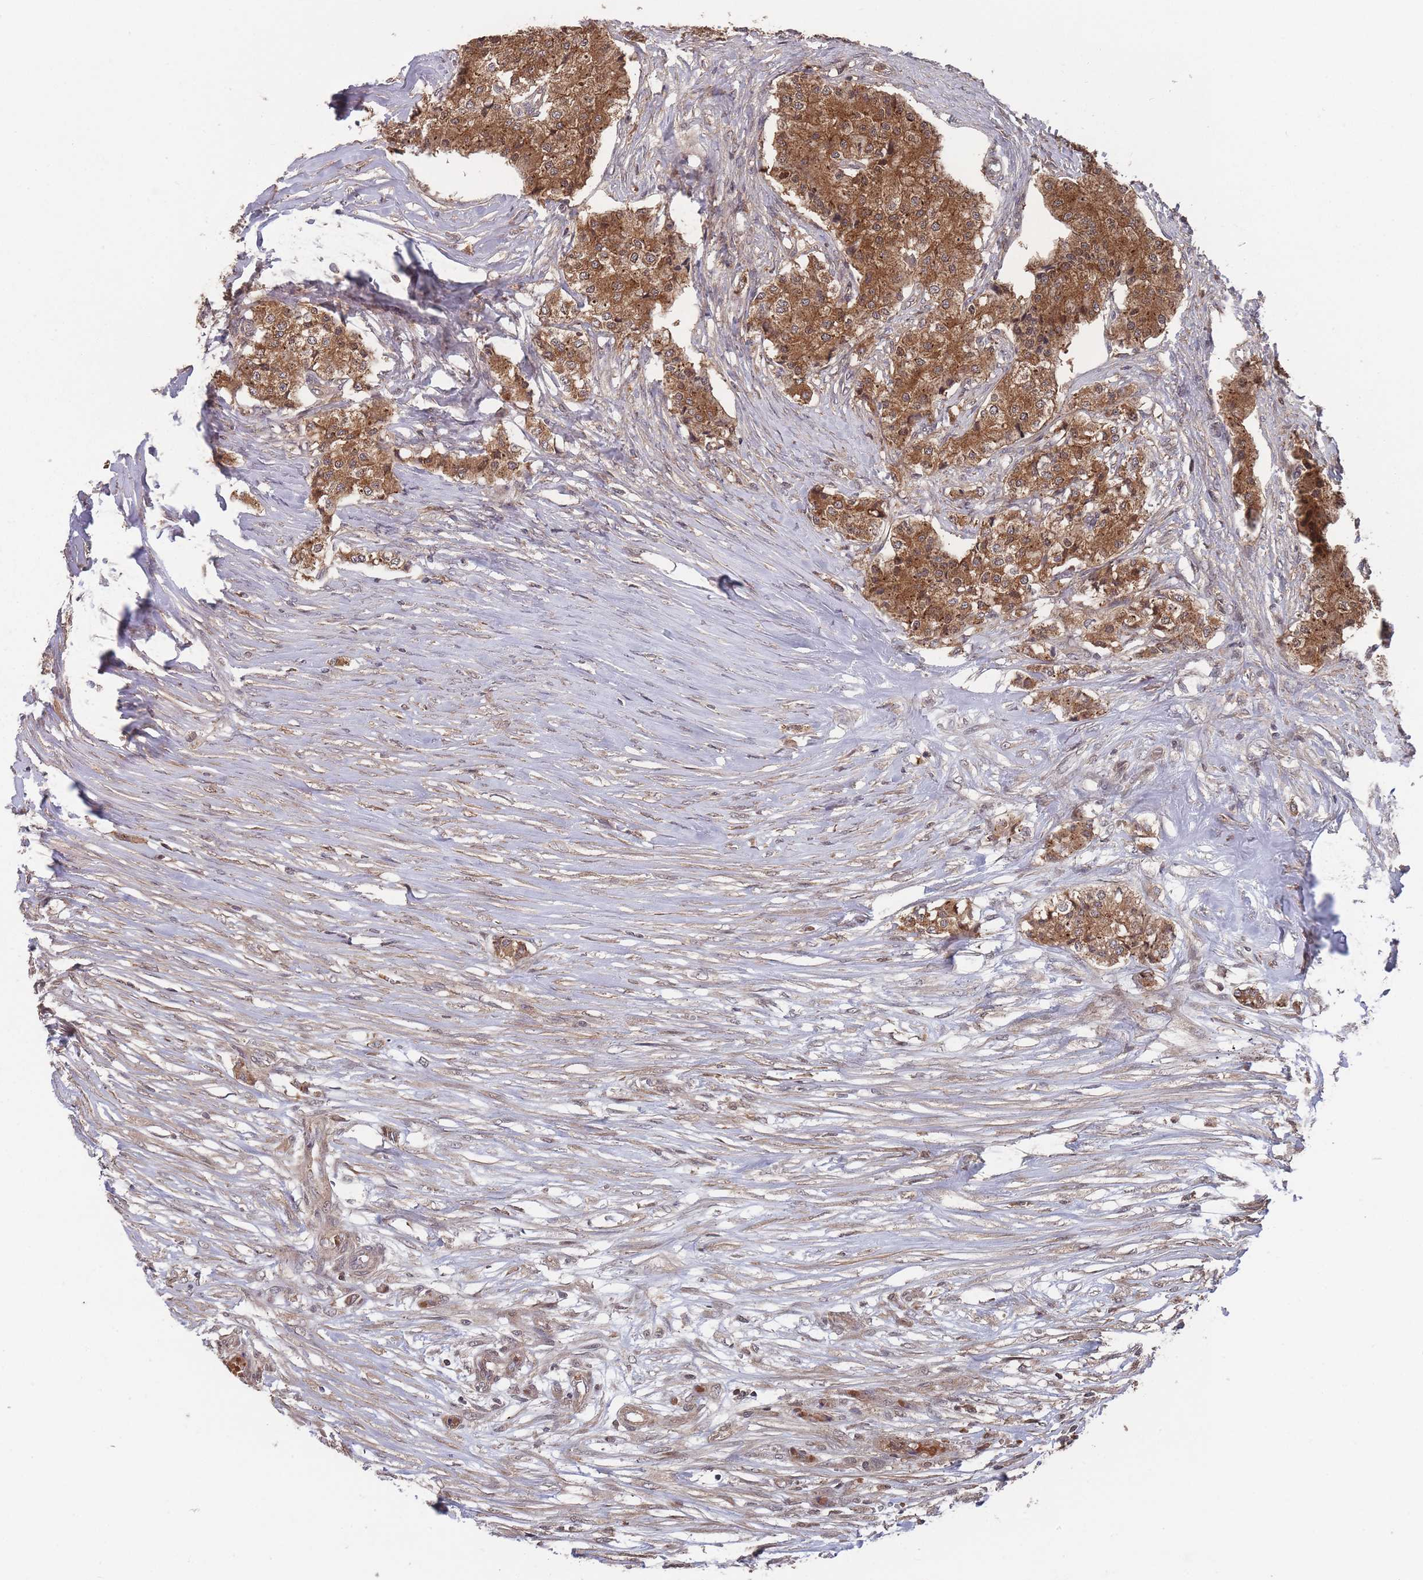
{"staining": {"intensity": "strong", "quantity": ">75%", "location": "cytoplasmic/membranous"}, "tissue": "carcinoid", "cell_type": "Tumor cells", "image_type": "cancer", "snomed": [{"axis": "morphology", "description": "Carcinoid, malignant, NOS"}, {"axis": "topography", "description": "Colon"}], "caption": "The immunohistochemical stain highlights strong cytoplasmic/membranous positivity in tumor cells of carcinoid (malignant) tissue.", "gene": "SF3B1", "patient": {"sex": "female", "age": 52}}